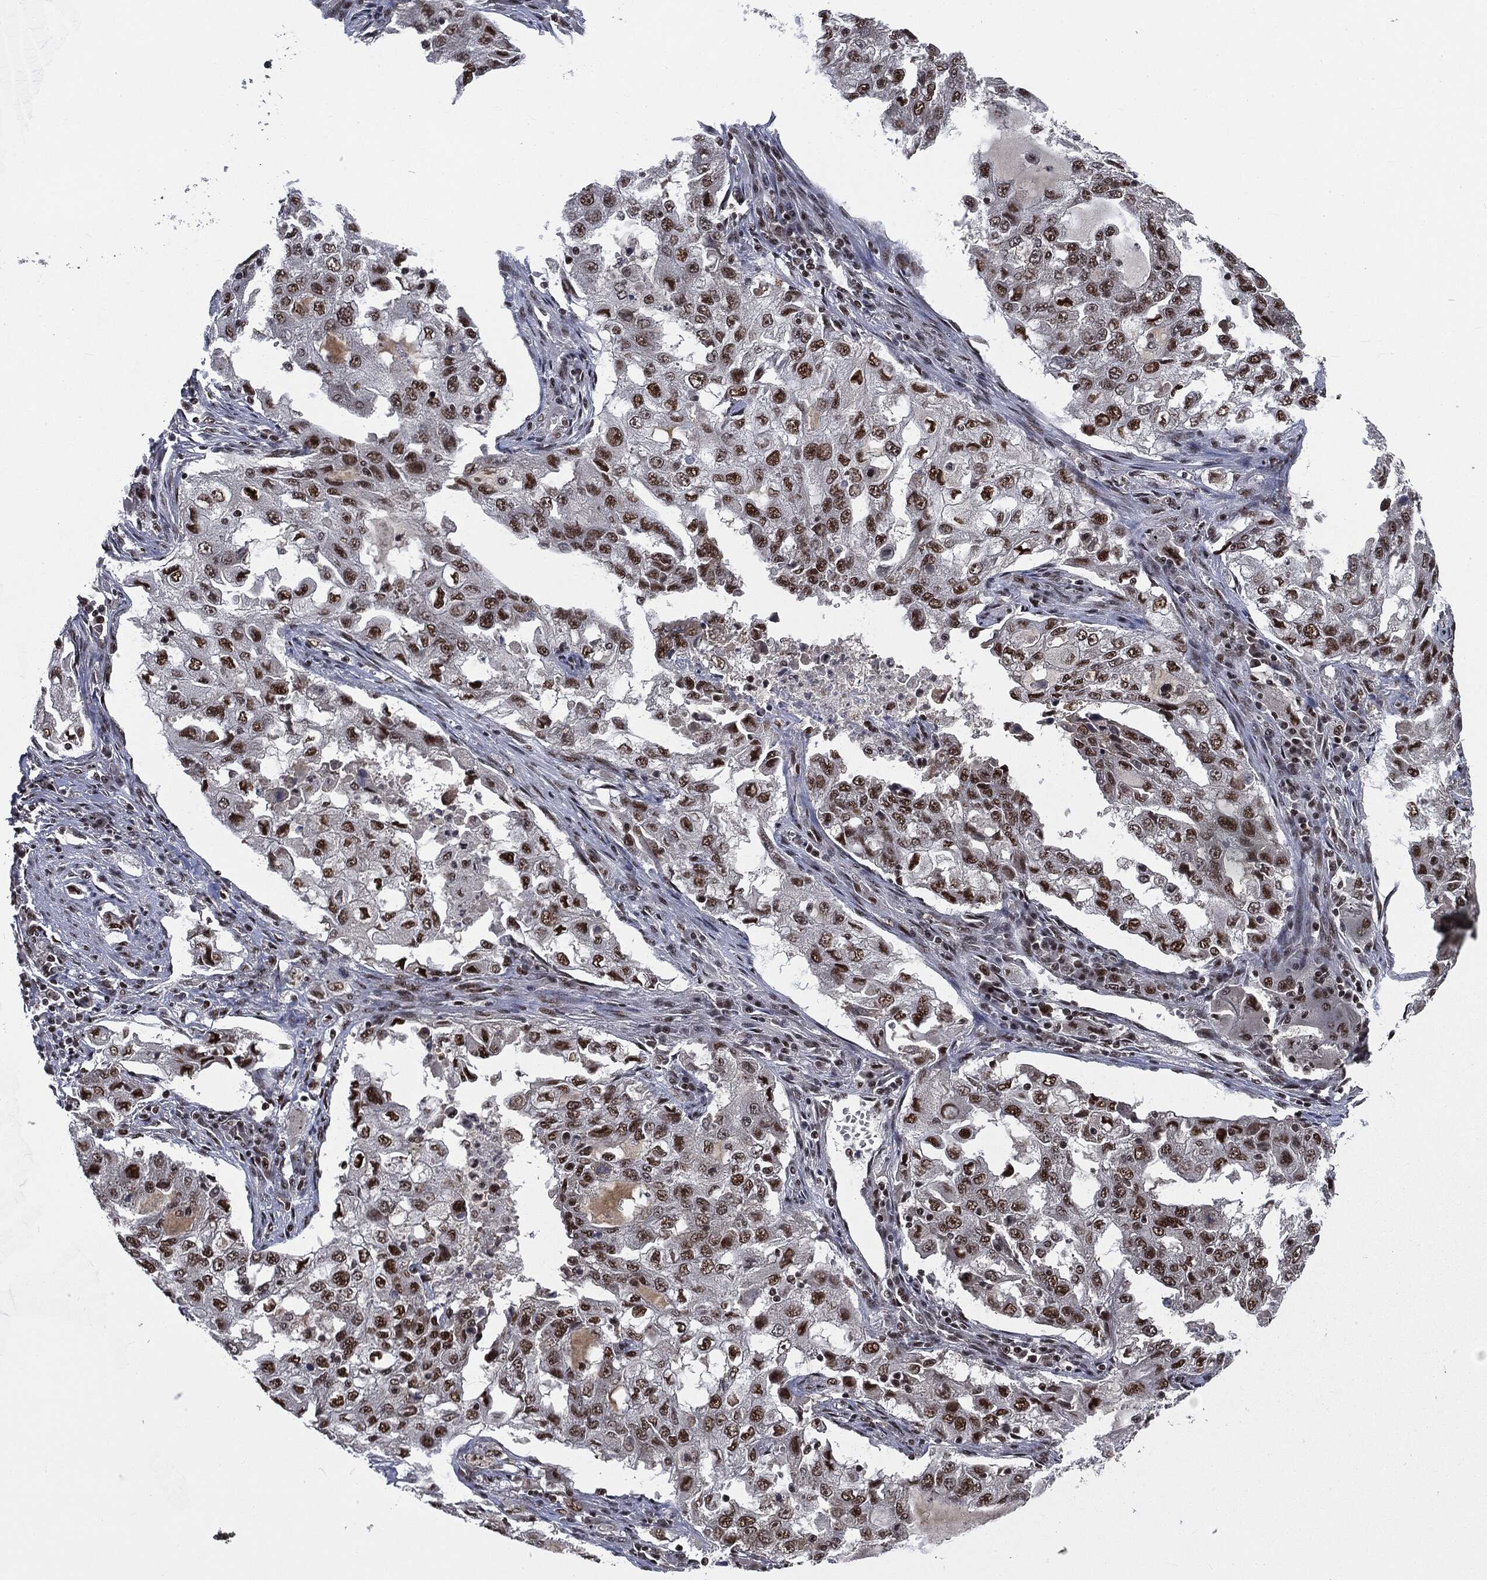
{"staining": {"intensity": "strong", "quantity": ">75%", "location": "nuclear"}, "tissue": "lung cancer", "cell_type": "Tumor cells", "image_type": "cancer", "snomed": [{"axis": "morphology", "description": "Adenocarcinoma, NOS"}, {"axis": "topography", "description": "Lung"}], "caption": "An immunohistochemistry (IHC) histopathology image of neoplastic tissue is shown. Protein staining in brown labels strong nuclear positivity in lung cancer within tumor cells. (DAB (3,3'-diaminobenzidine) IHC, brown staining for protein, blue staining for nuclei).", "gene": "DPH2", "patient": {"sex": "female", "age": 61}}